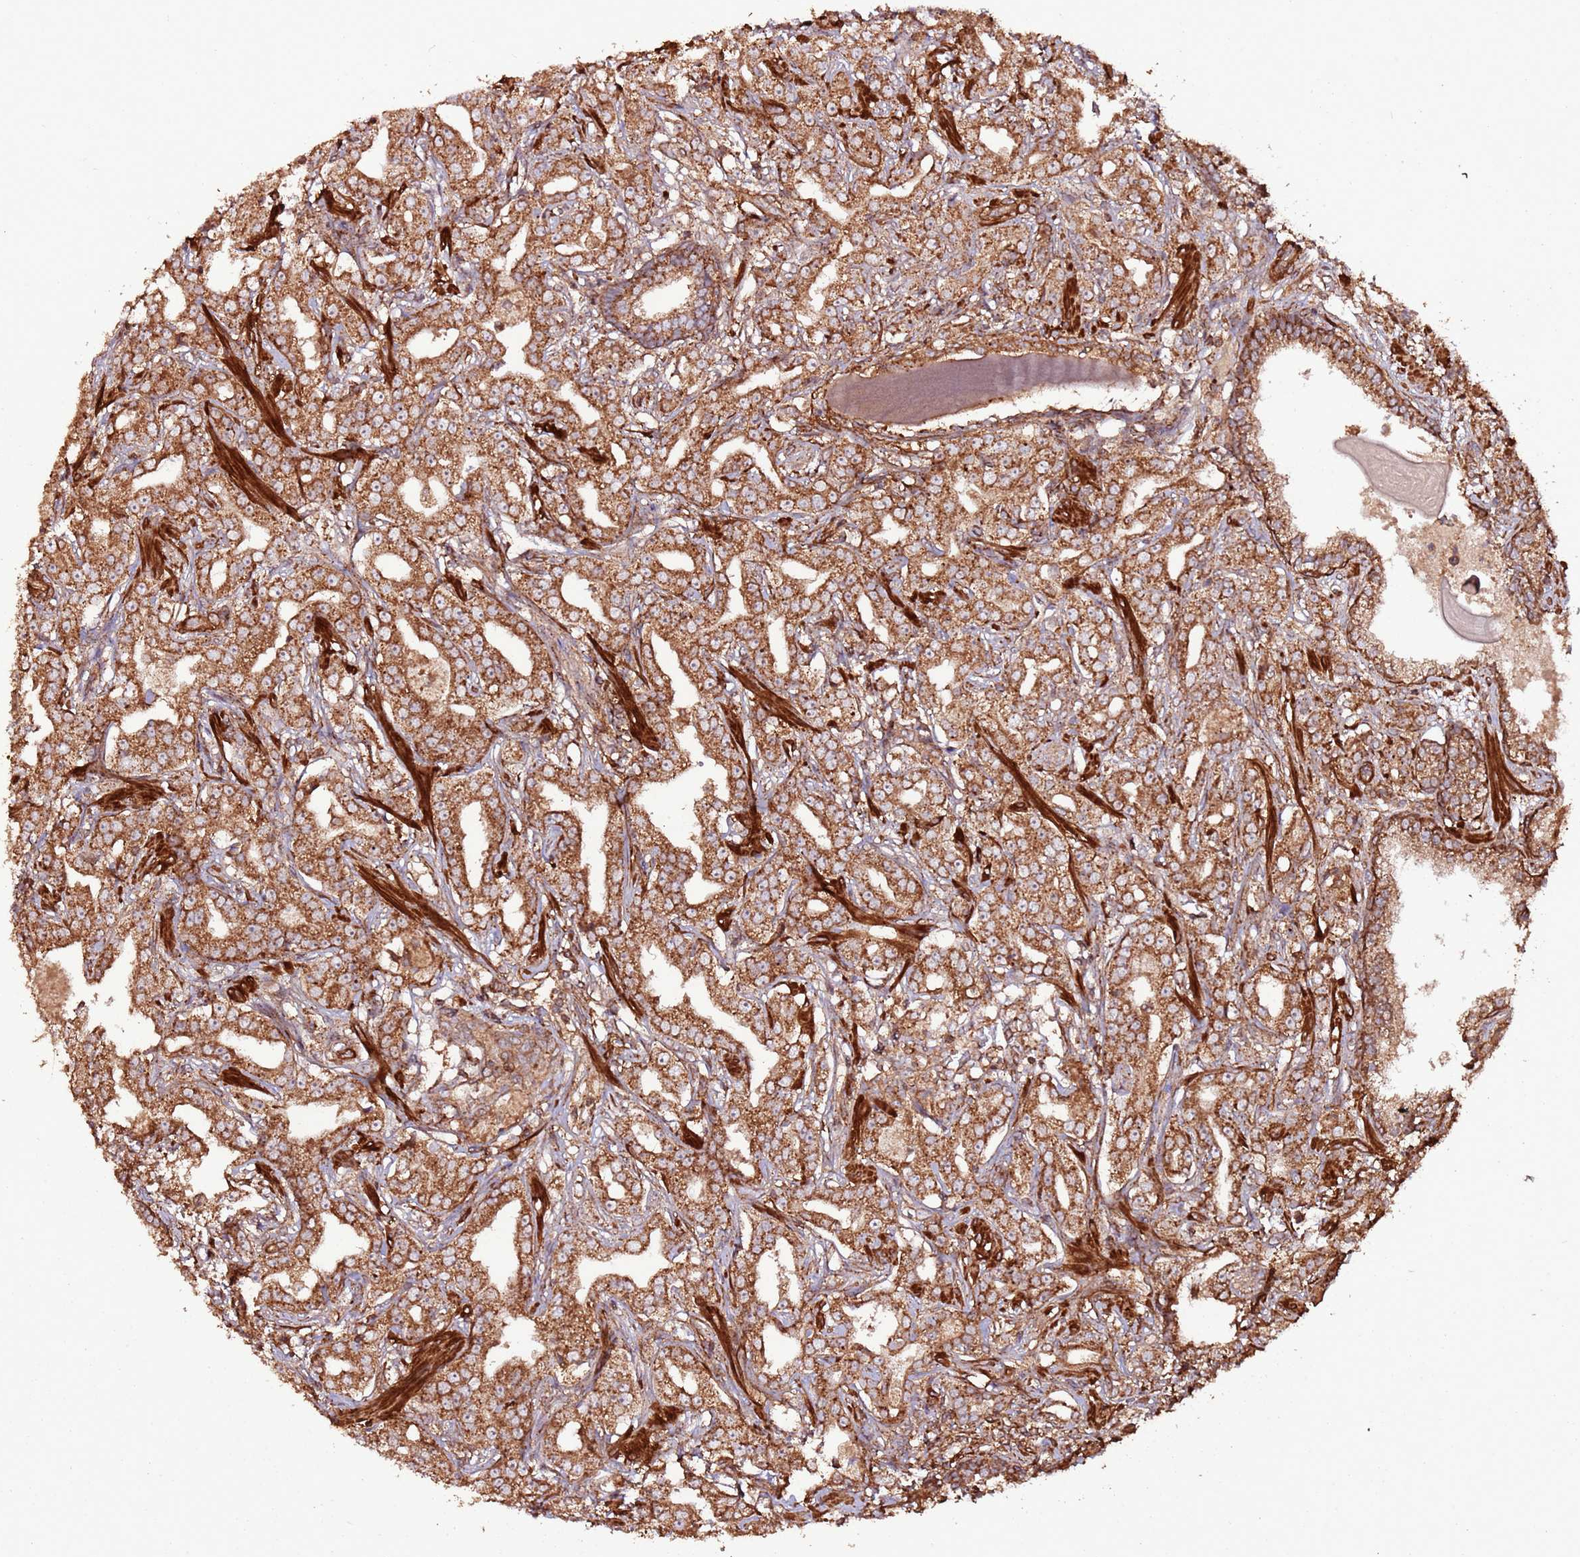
{"staining": {"intensity": "moderate", "quantity": ">75%", "location": "cytoplasmic/membranous"}, "tissue": "prostate cancer", "cell_type": "Tumor cells", "image_type": "cancer", "snomed": [{"axis": "morphology", "description": "Adenocarcinoma, High grade"}, {"axis": "topography", "description": "Prostate"}], "caption": "DAB (3,3'-diaminobenzidine) immunohistochemical staining of adenocarcinoma (high-grade) (prostate) exhibits moderate cytoplasmic/membranous protein staining in about >75% of tumor cells.", "gene": "FAM186A", "patient": {"sex": "male", "age": 63}}